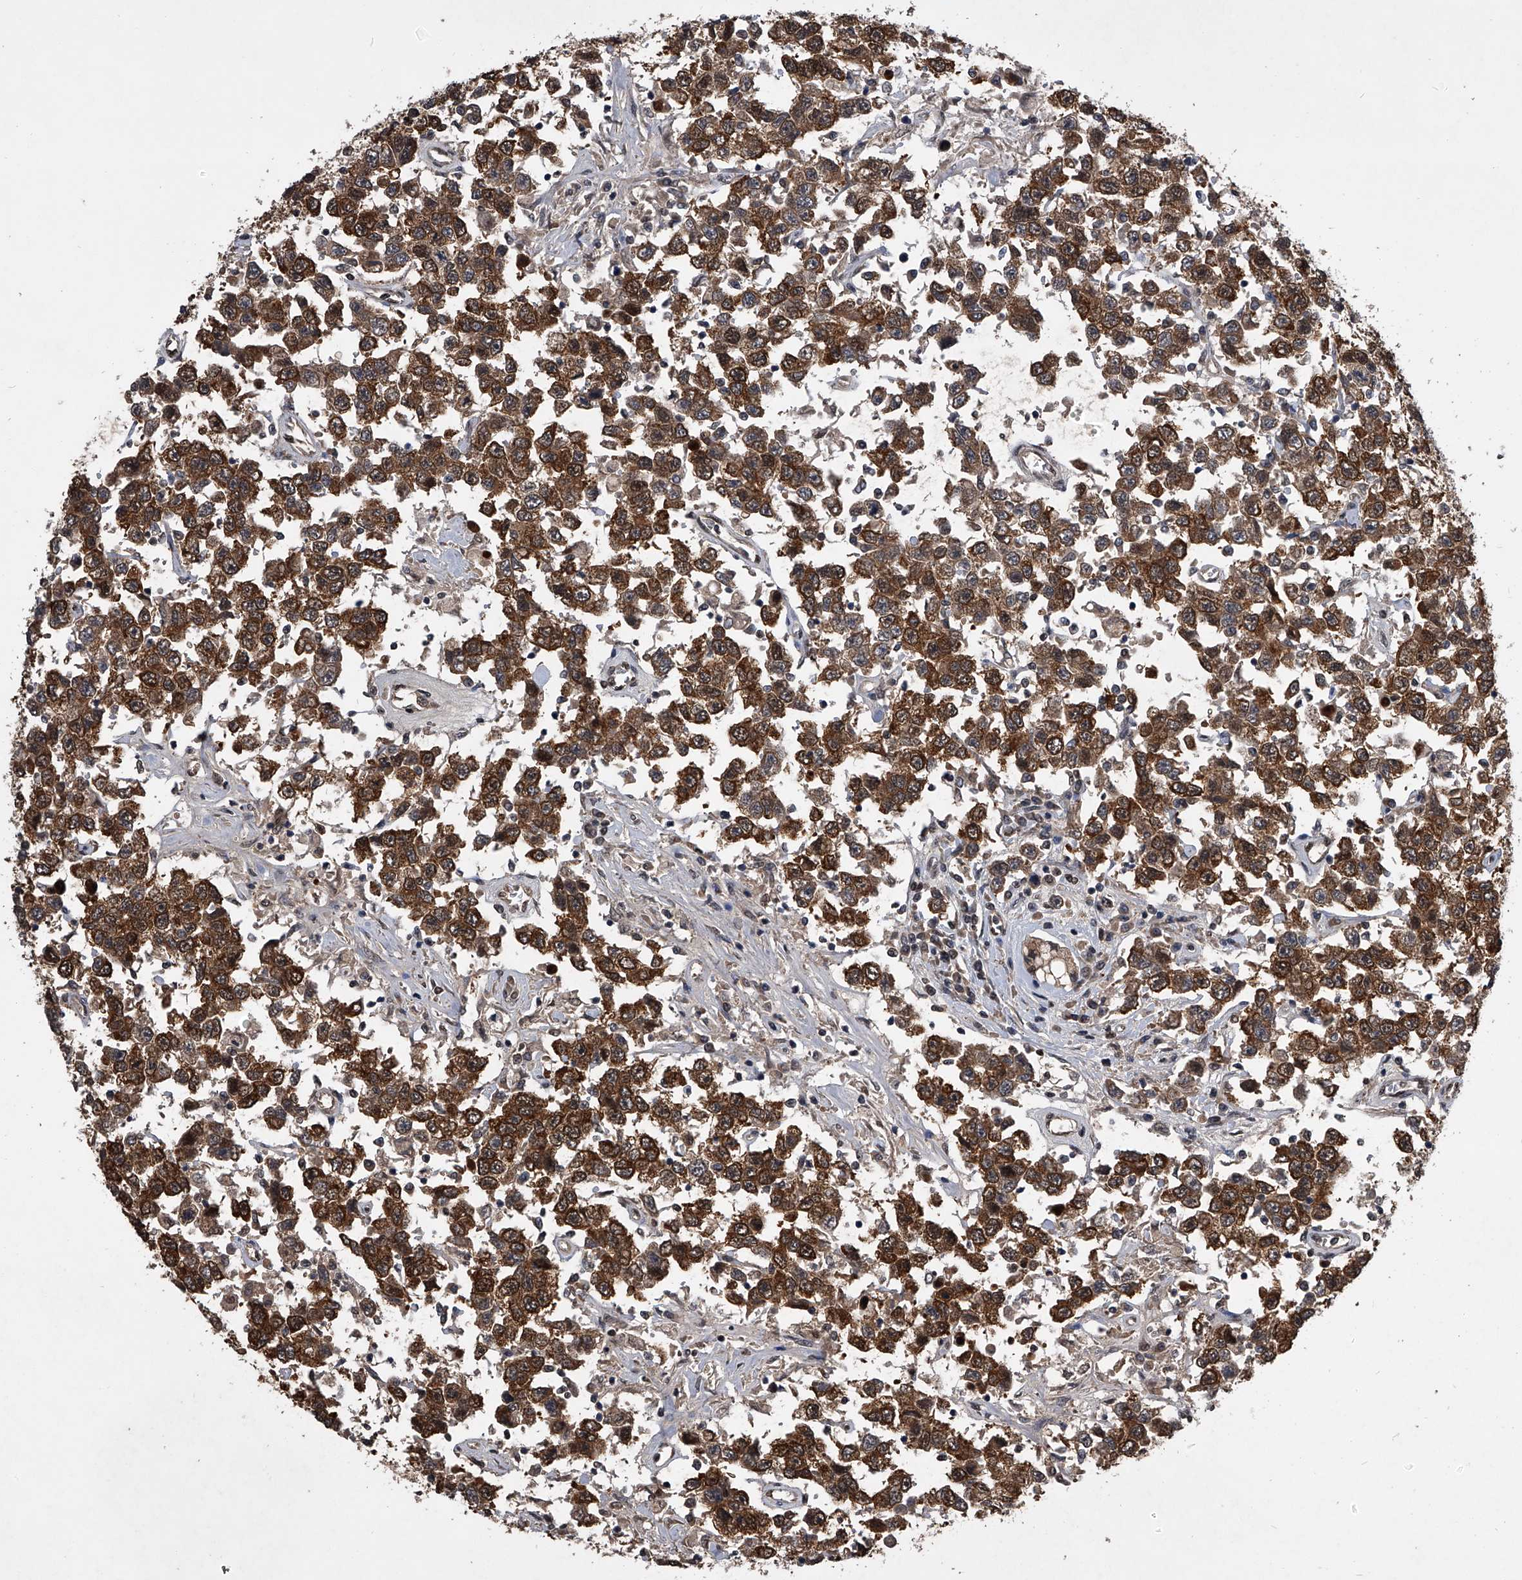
{"staining": {"intensity": "strong", "quantity": ">75%", "location": "cytoplasmic/membranous,nuclear"}, "tissue": "testis cancer", "cell_type": "Tumor cells", "image_type": "cancer", "snomed": [{"axis": "morphology", "description": "Seminoma, NOS"}, {"axis": "topography", "description": "Testis"}], "caption": "The photomicrograph demonstrates staining of testis cancer, revealing strong cytoplasmic/membranous and nuclear protein positivity (brown color) within tumor cells.", "gene": "TSNAX", "patient": {"sex": "male", "age": 41}}